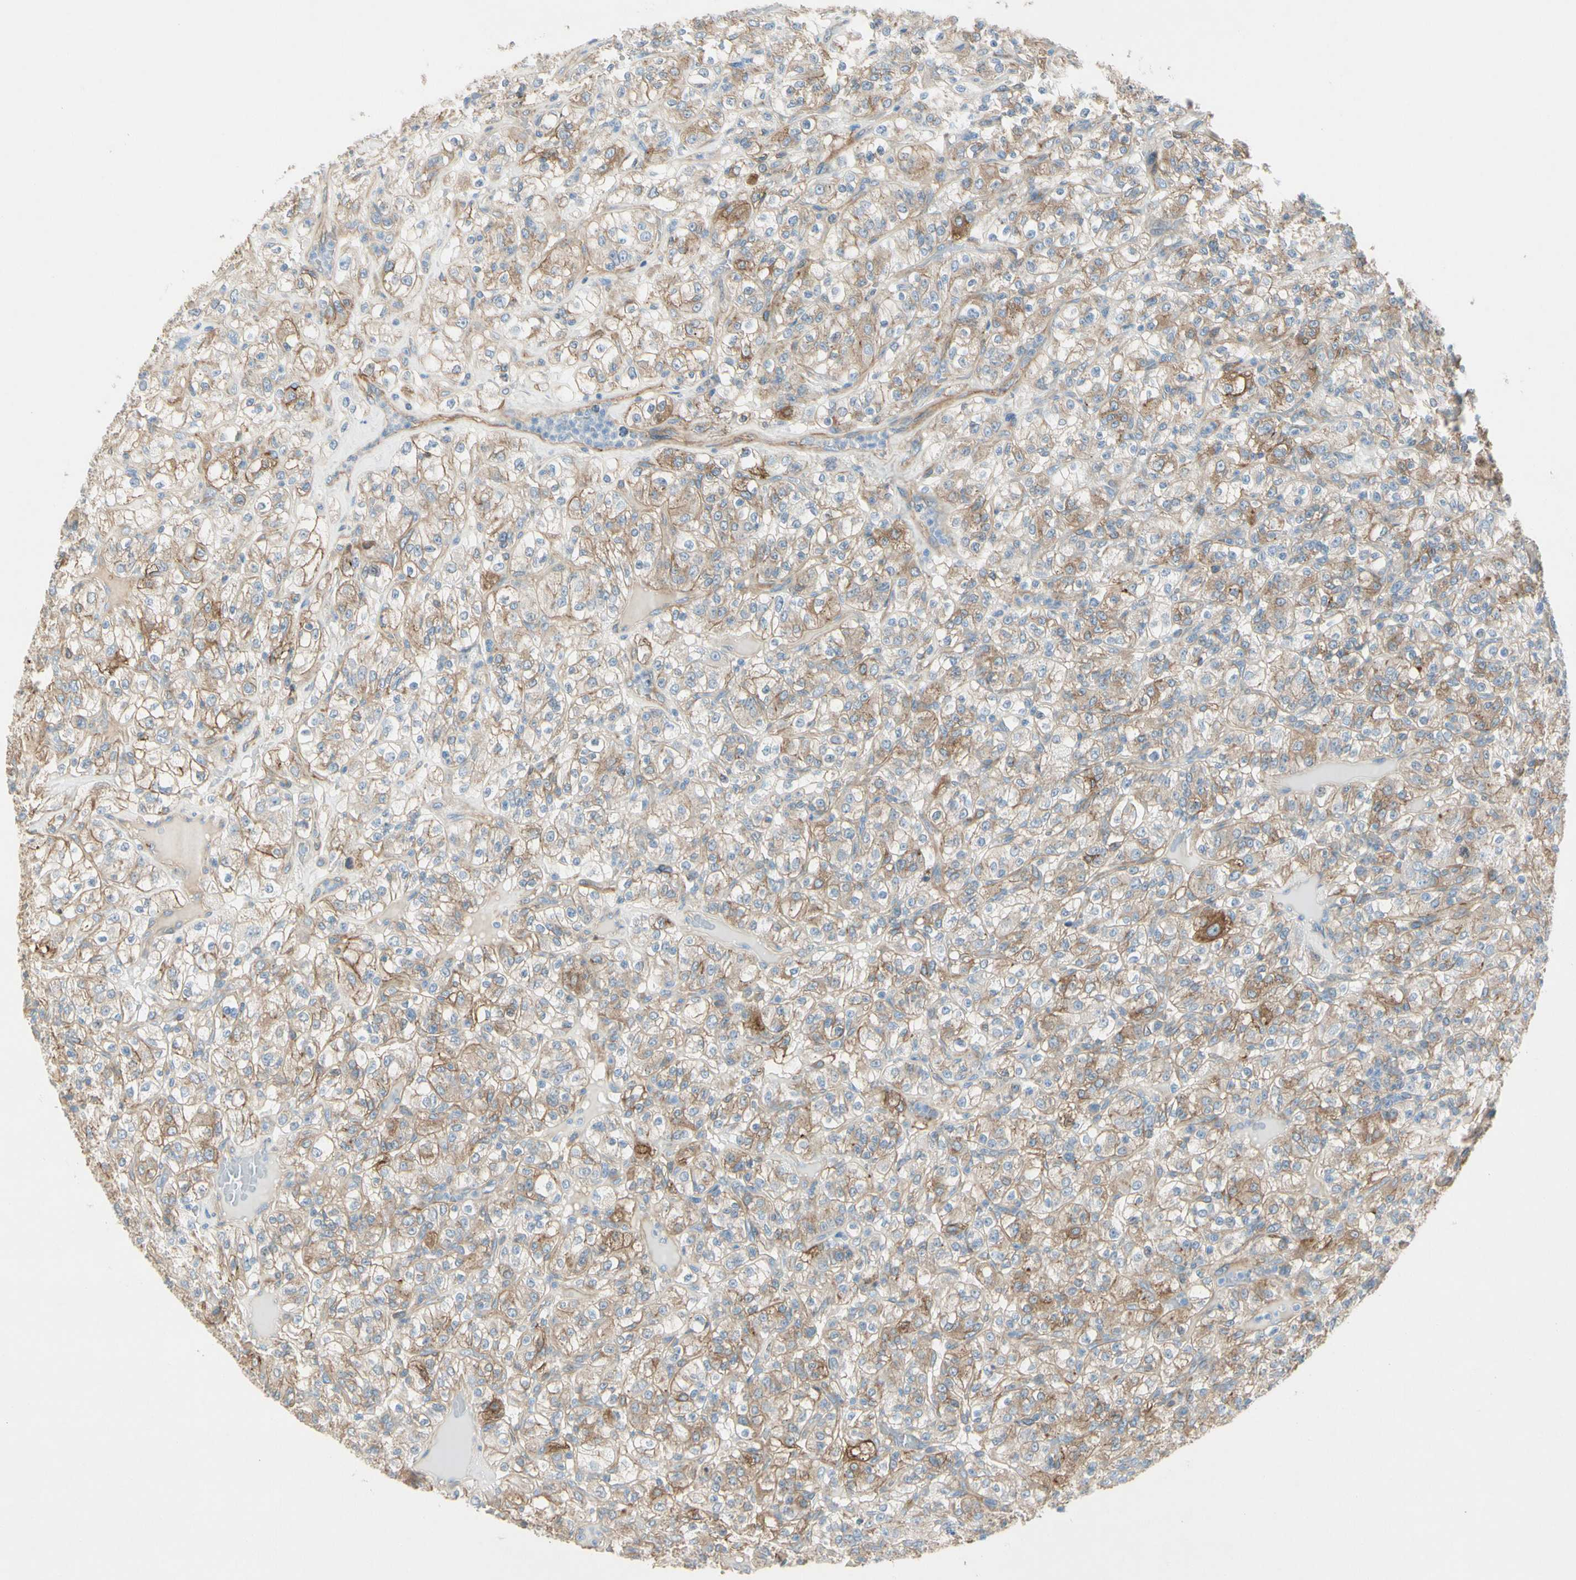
{"staining": {"intensity": "moderate", "quantity": ">75%", "location": "cytoplasmic/membranous"}, "tissue": "renal cancer", "cell_type": "Tumor cells", "image_type": "cancer", "snomed": [{"axis": "morphology", "description": "Normal tissue, NOS"}, {"axis": "morphology", "description": "Adenocarcinoma, NOS"}, {"axis": "topography", "description": "Kidney"}], "caption": "Brown immunohistochemical staining in renal cancer reveals moderate cytoplasmic/membranous staining in about >75% of tumor cells. Immunohistochemistry (ihc) stains the protein in brown and the nuclei are stained blue.", "gene": "ITGA3", "patient": {"sex": "female", "age": 72}}